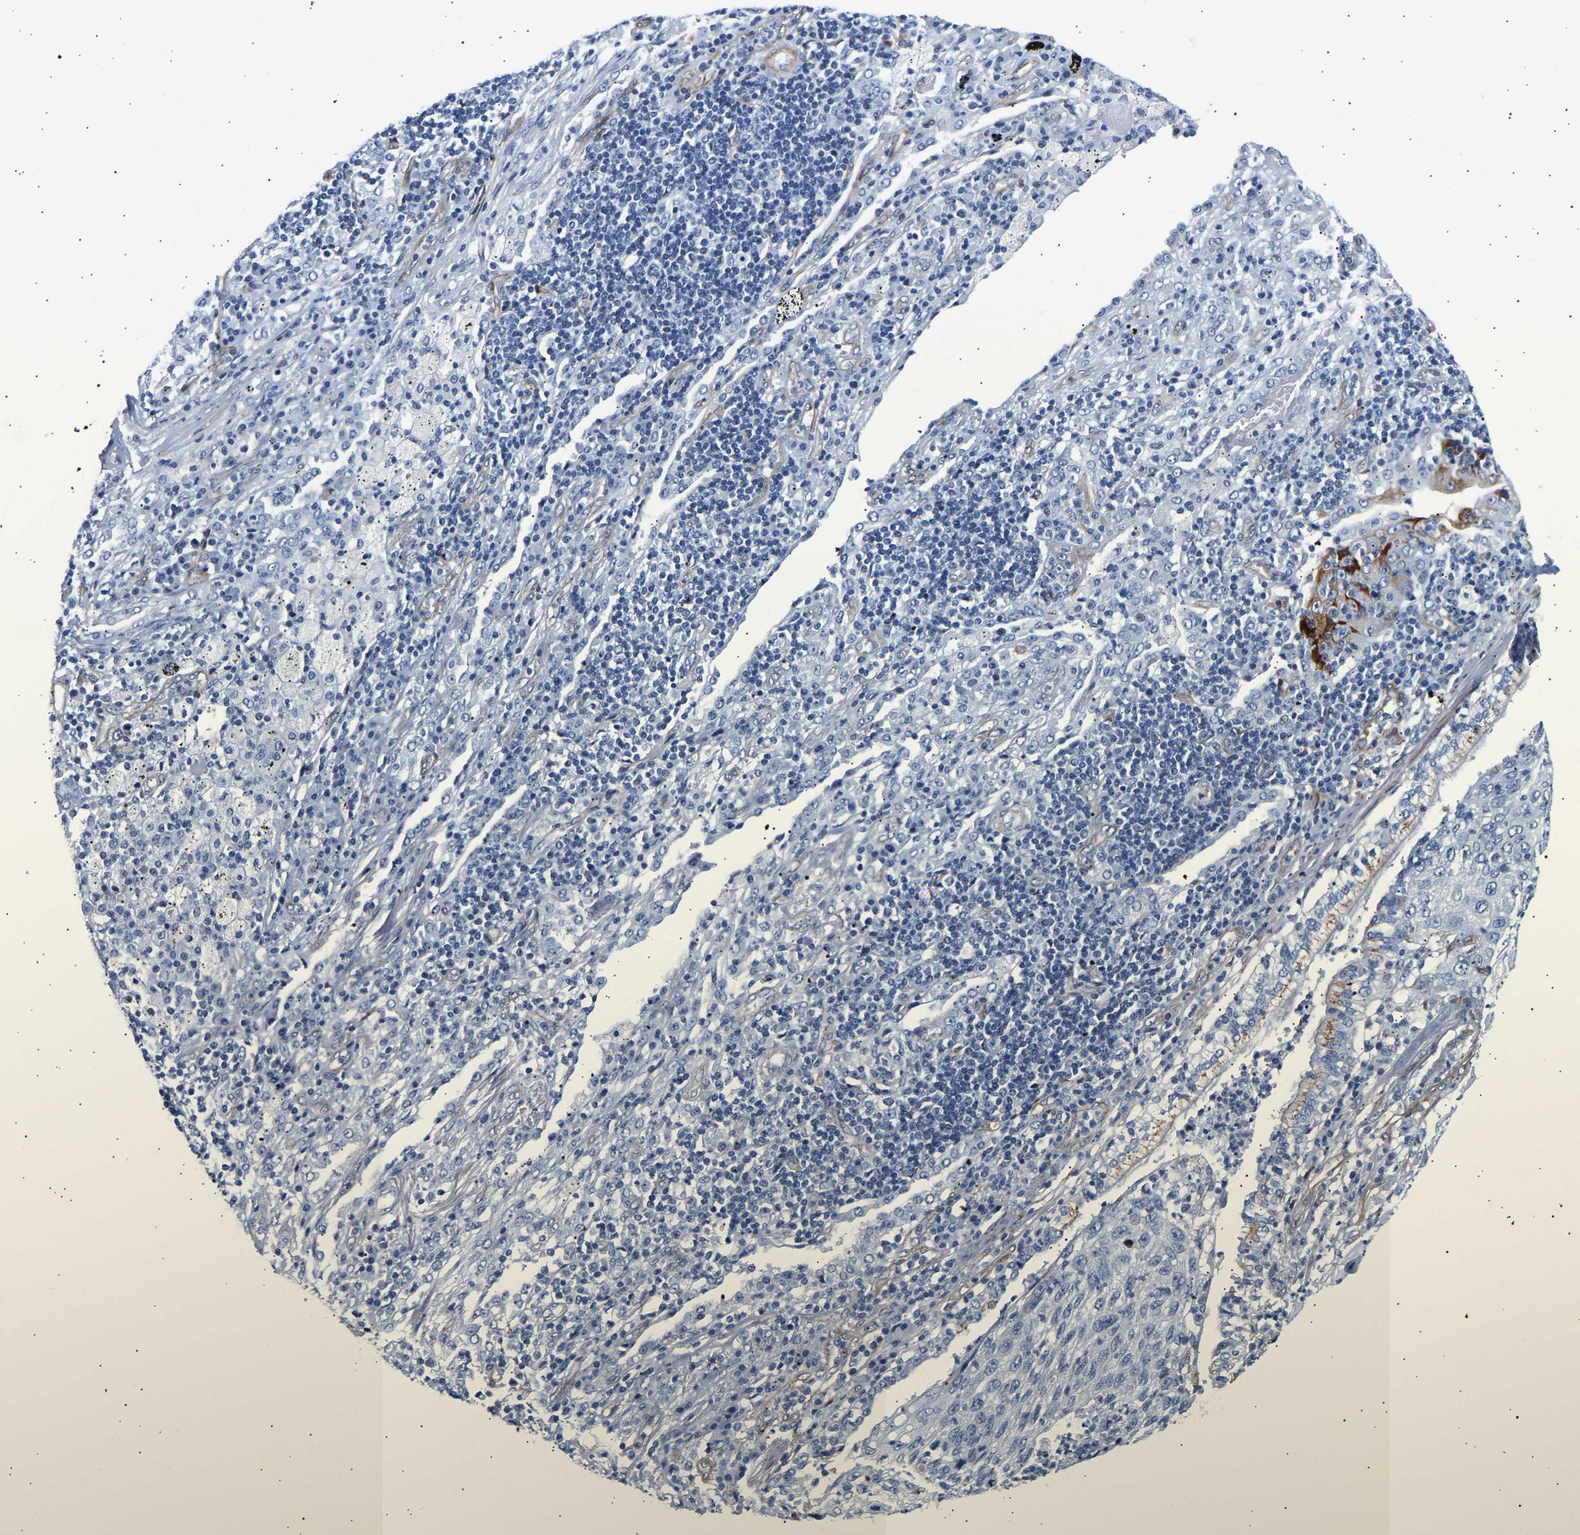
{"staining": {"intensity": "negative", "quantity": "none", "location": "none"}, "tissue": "lung cancer", "cell_type": "Tumor cells", "image_type": "cancer", "snomed": [{"axis": "morphology", "description": "Squamous cell carcinoma, NOS"}, {"axis": "topography", "description": "Lung"}], "caption": "IHC of lung squamous cell carcinoma demonstrates no expression in tumor cells.", "gene": "IGFBP7", "patient": {"sex": "female", "age": 63}}